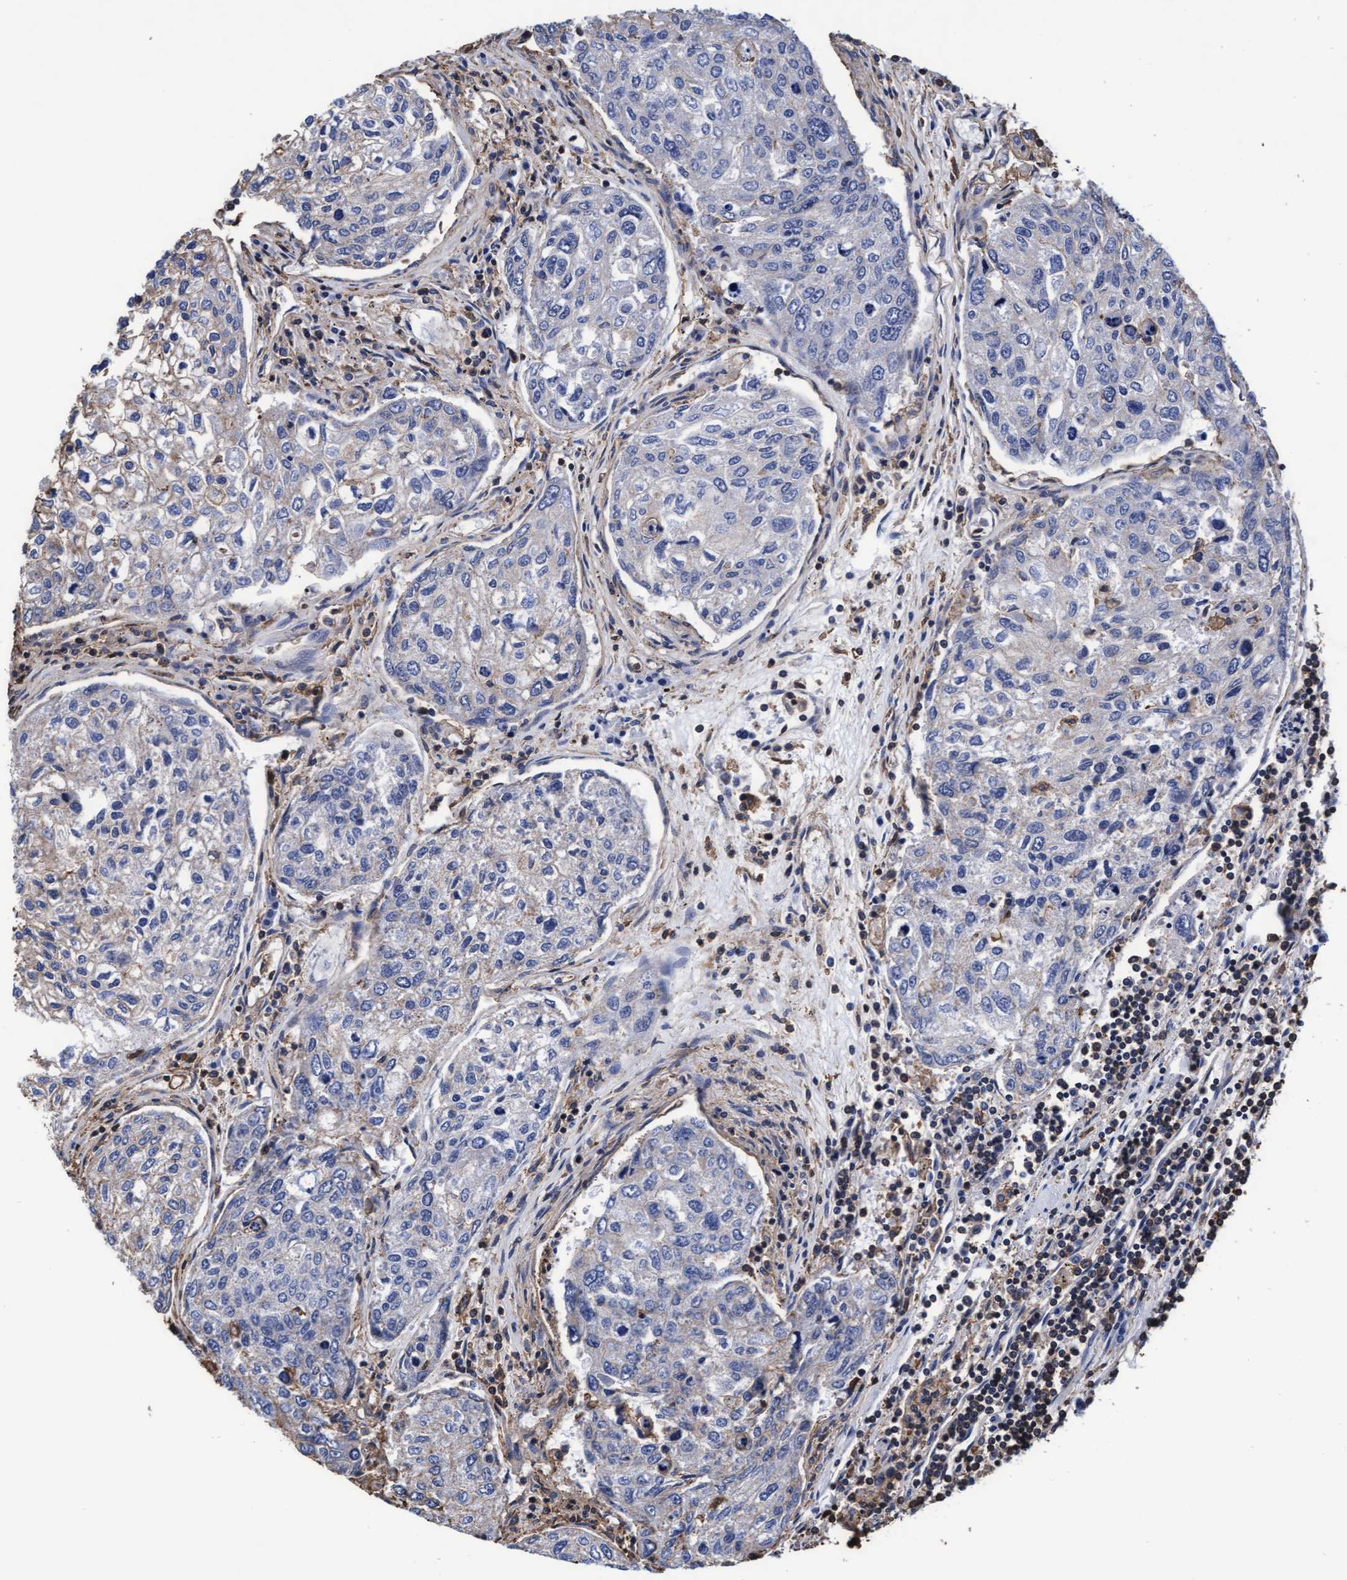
{"staining": {"intensity": "negative", "quantity": "none", "location": "none"}, "tissue": "urothelial cancer", "cell_type": "Tumor cells", "image_type": "cancer", "snomed": [{"axis": "morphology", "description": "Urothelial carcinoma, High grade"}, {"axis": "topography", "description": "Lymph node"}, {"axis": "topography", "description": "Urinary bladder"}], "caption": "High magnification brightfield microscopy of urothelial carcinoma (high-grade) stained with DAB (brown) and counterstained with hematoxylin (blue): tumor cells show no significant expression.", "gene": "GRHPR", "patient": {"sex": "male", "age": 51}}